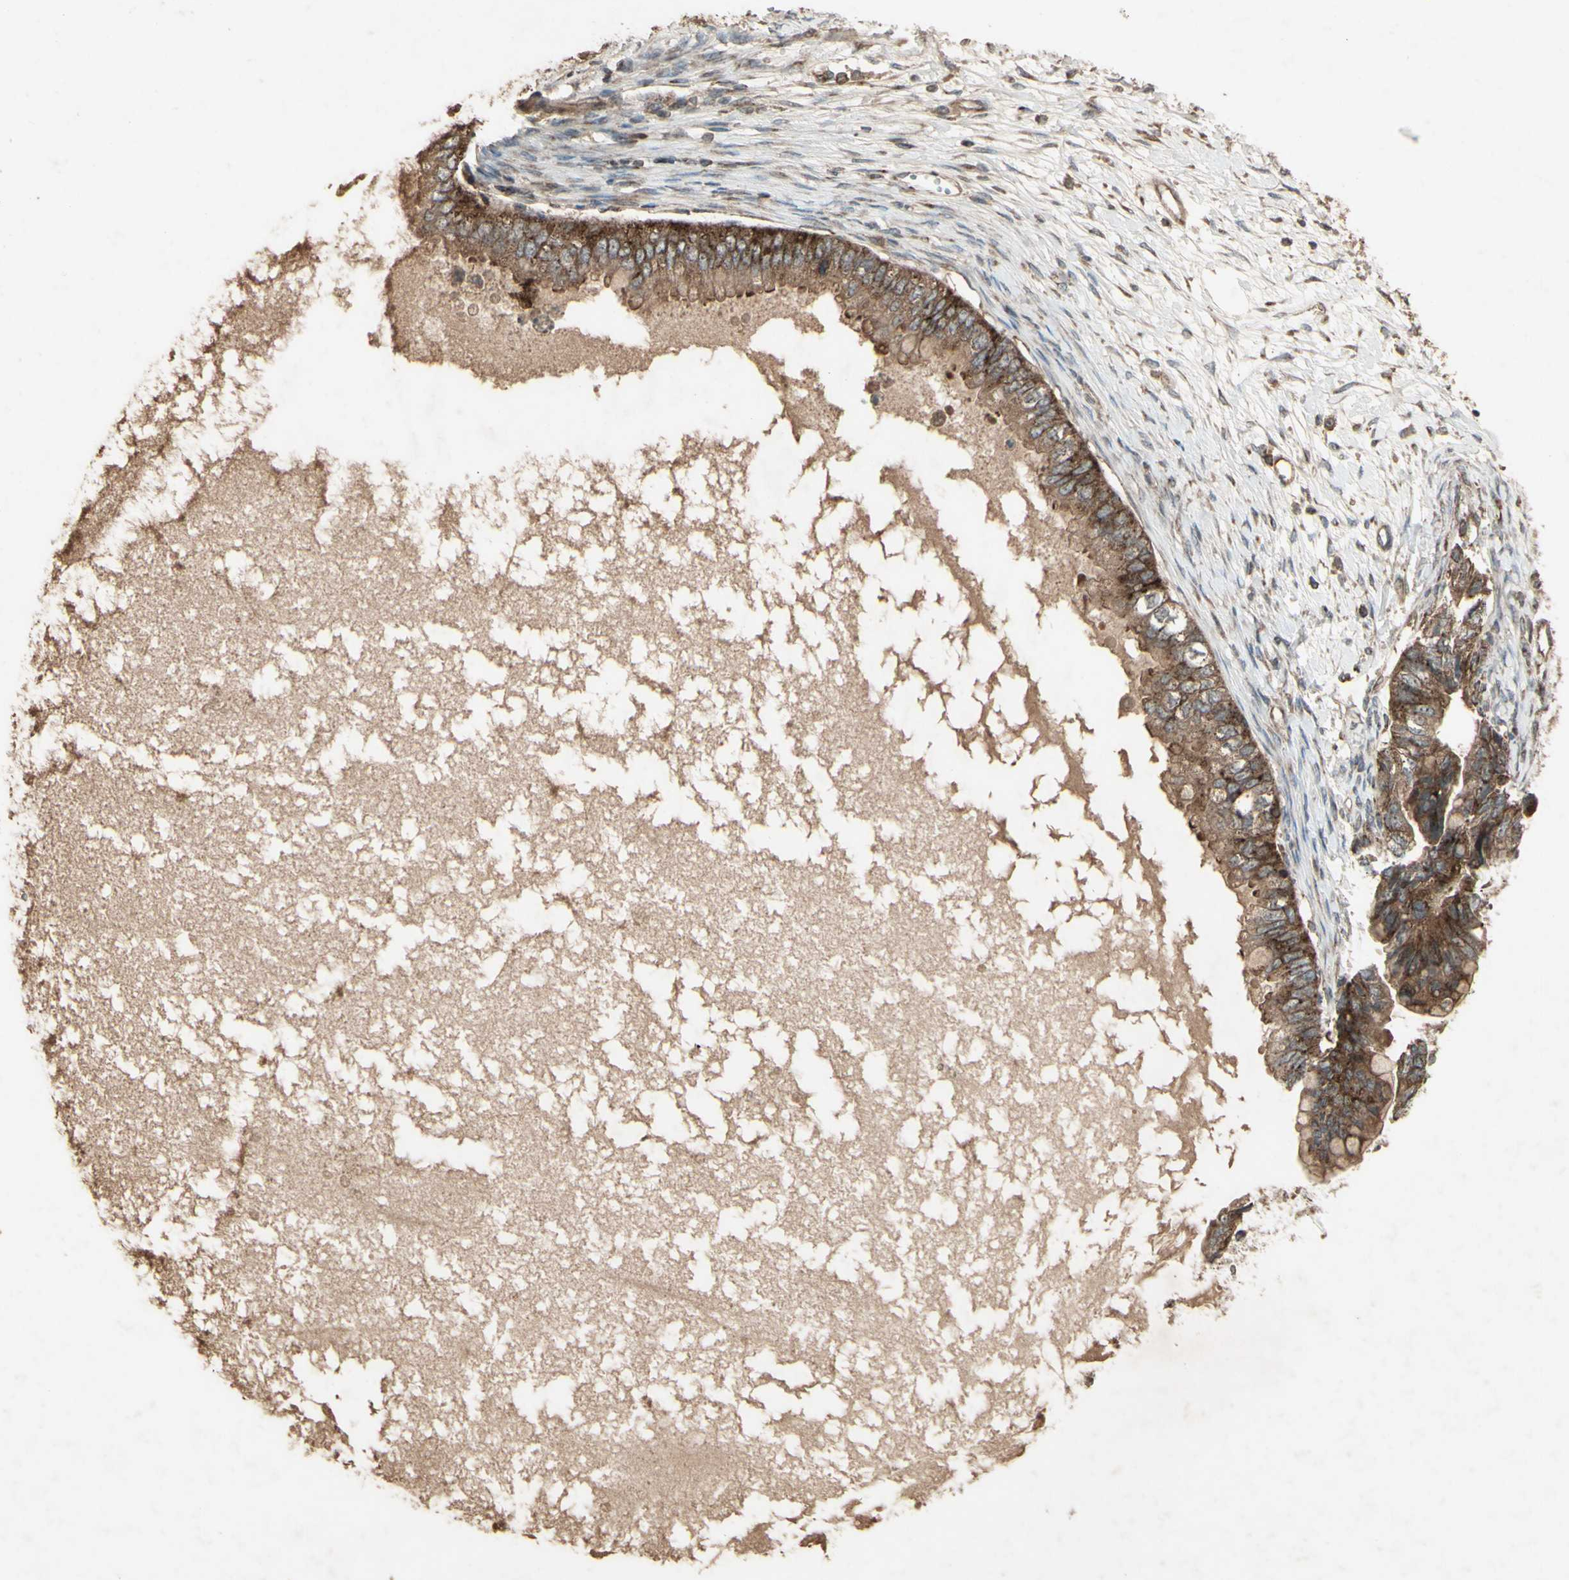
{"staining": {"intensity": "strong", "quantity": ">75%", "location": "cytoplasmic/membranous"}, "tissue": "ovarian cancer", "cell_type": "Tumor cells", "image_type": "cancer", "snomed": [{"axis": "morphology", "description": "Cystadenocarcinoma, mucinous, NOS"}, {"axis": "topography", "description": "Ovary"}], "caption": "Tumor cells exhibit high levels of strong cytoplasmic/membranous expression in about >75% of cells in ovarian mucinous cystadenocarcinoma. (IHC, brightfield microscopy, high magnification).", "gene": "AP1G1", "patient": {"sex": "female", "age": 80}}